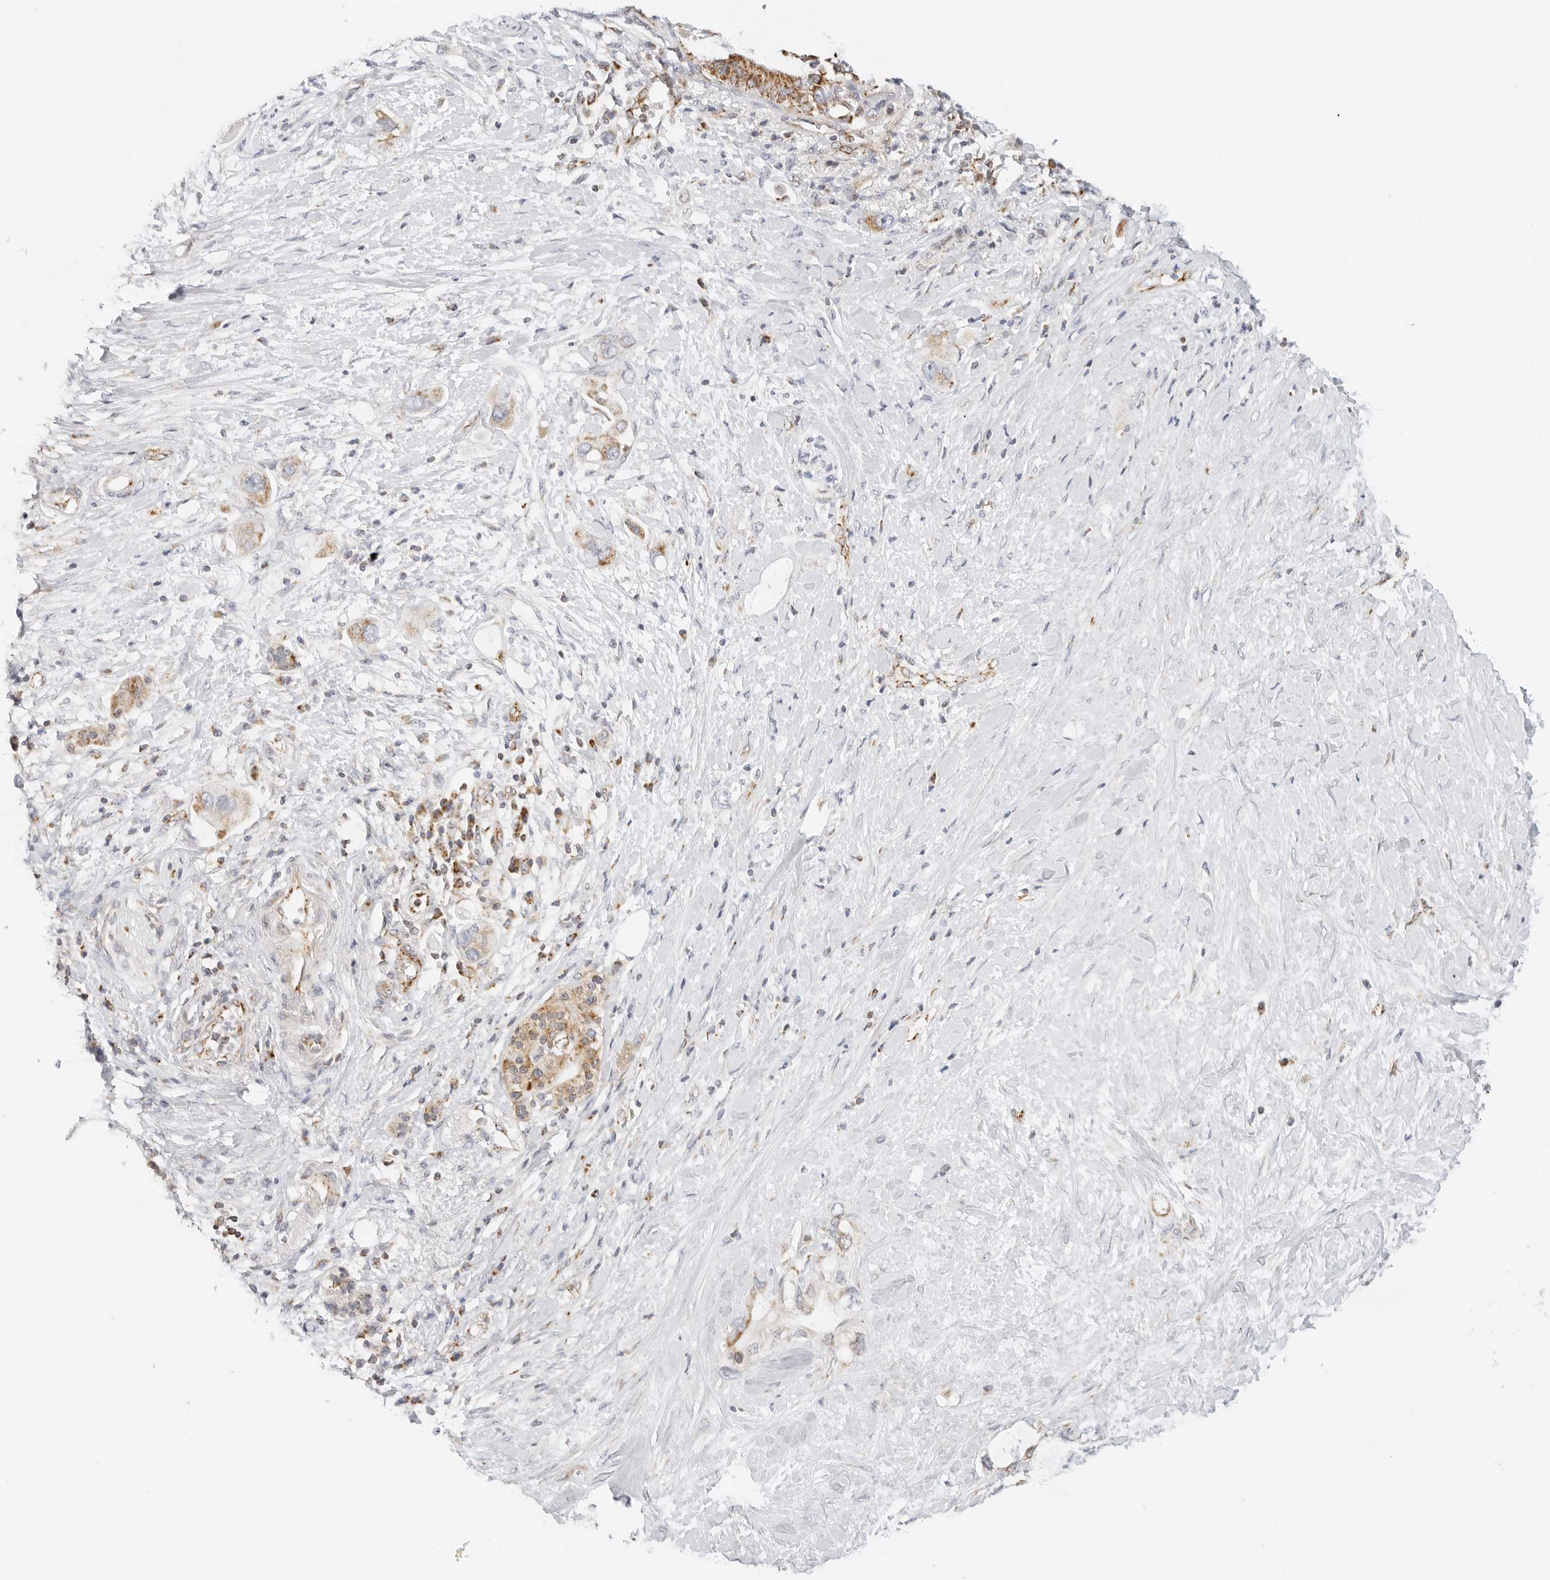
{"staining": {"intensity": "moderate", "quantity": "<25%", "location": "cytoplasmic/membranous"}, "tissue": "pancreatic cancer", "cell_type": "Tumor cells", "image_type": "cancer", "snomed": [{"axis": "morphology", "description": "Adenocarcinoma, NOS"}, {"axis": "topography", "description": "Pancreas"}], "caption": "Tumor cells exhibit low levels of moderate cytoplasmic/membranous expression in approximately <25% of cells in human pancreatic cancer (adenocarcinoma). Immunohistochemistry stains the protein in brown and the nuclei are stained blue.", "gene": "RC3H1", "patient": {"sex": "female", "age": 56}}